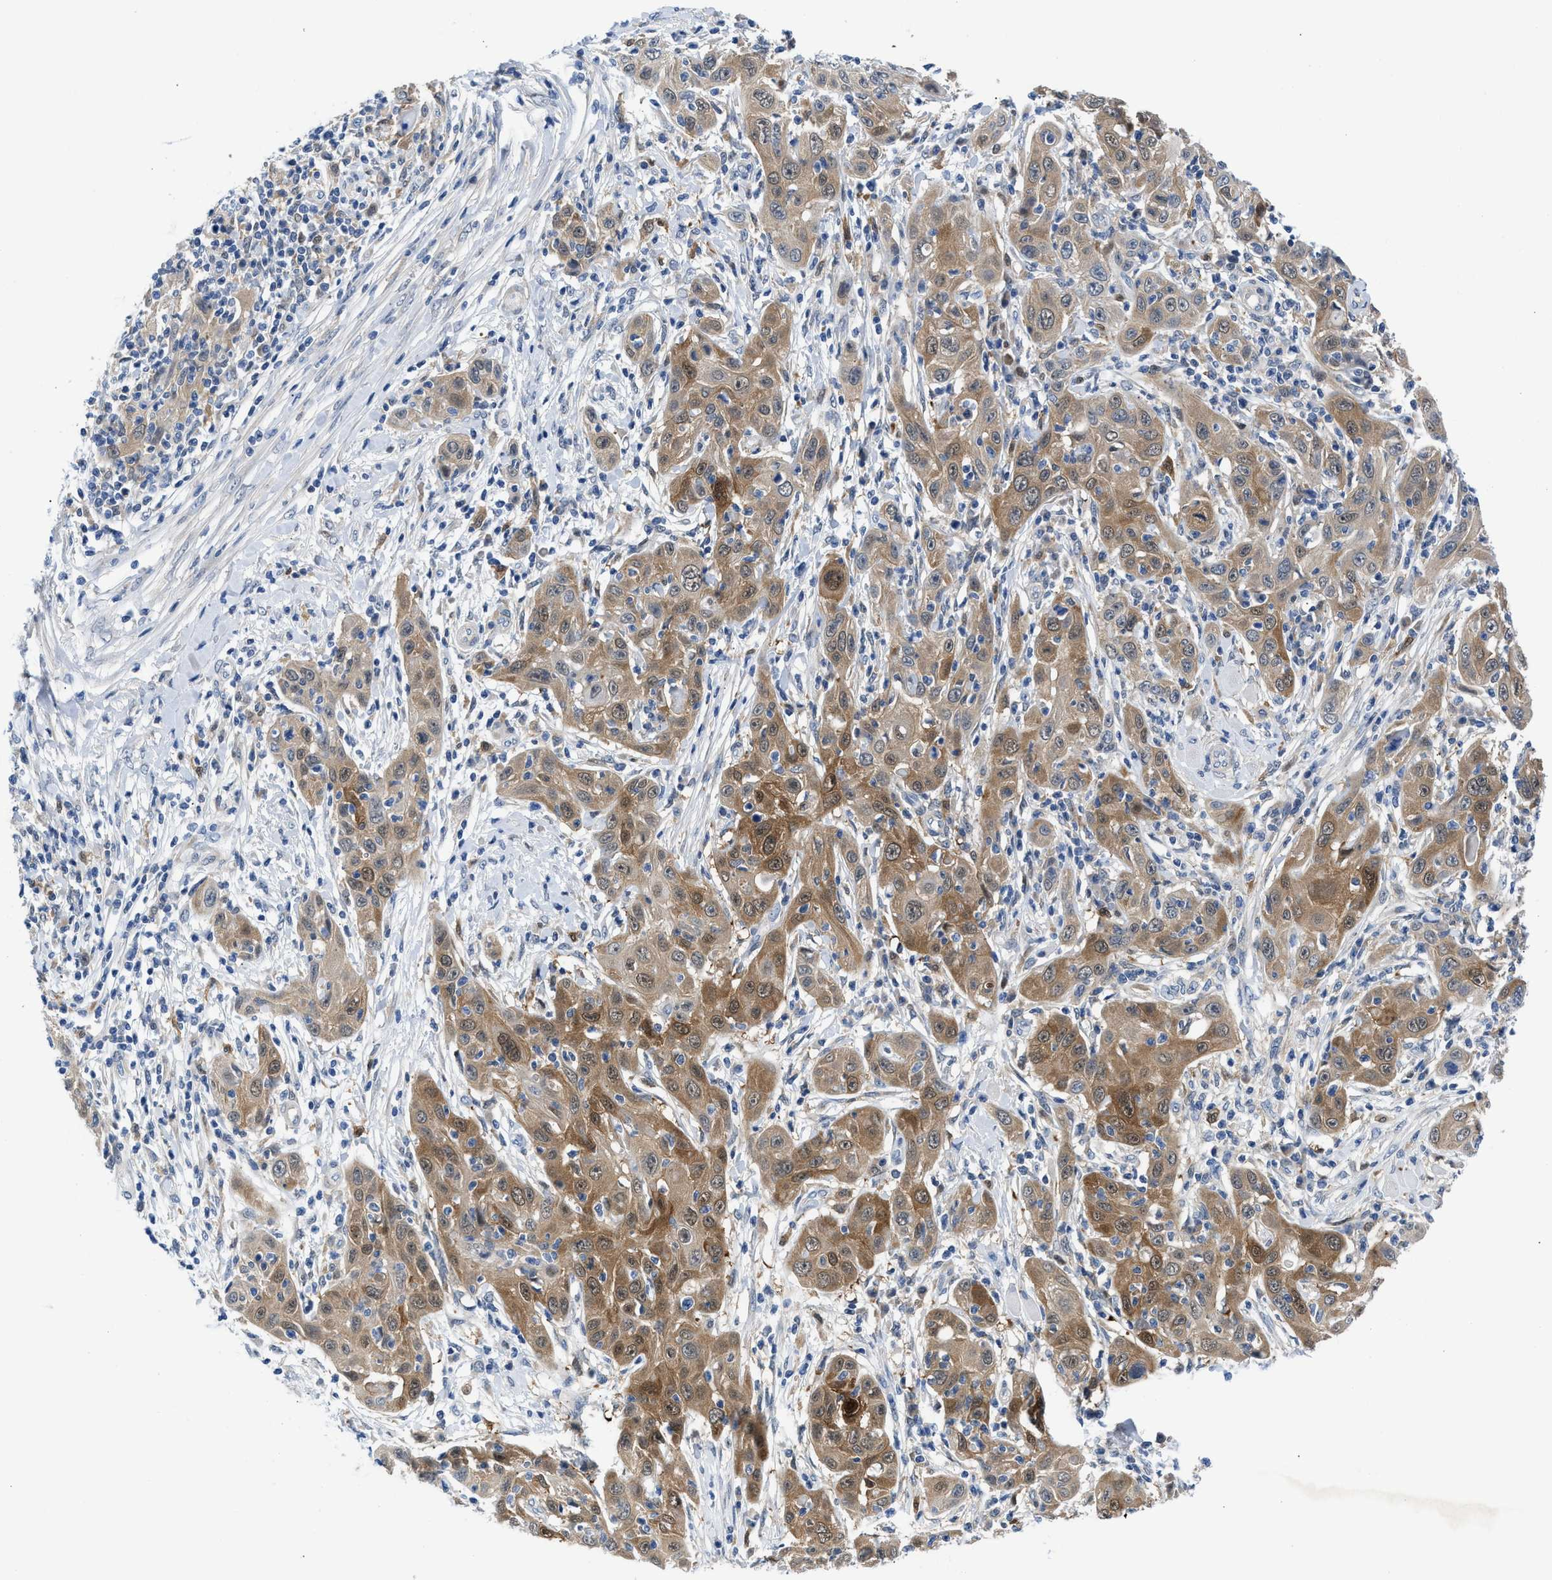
{"staining": {"intensity": "moderate", "quantity": ">75%", "location": "cytoplasmic/membranous,nuclear"}, "tissue": "skin cancer", "cell_type": "Tumor cells", "image_type": "cancer", "snomed": [{"axis": "morphology", "description": "Squamous cell carcinoma, NOS"}, {"axis": "topography", "description": "Skin"}], "caption": "The photomicrograph exhibits staining of skin cancer, revealing moderate cytoplasmic/membranous and nuclear protein expression (brown color) within tumor cells.", "gene": "CBR1", "patient": {"sex": "female", "age": 88}}